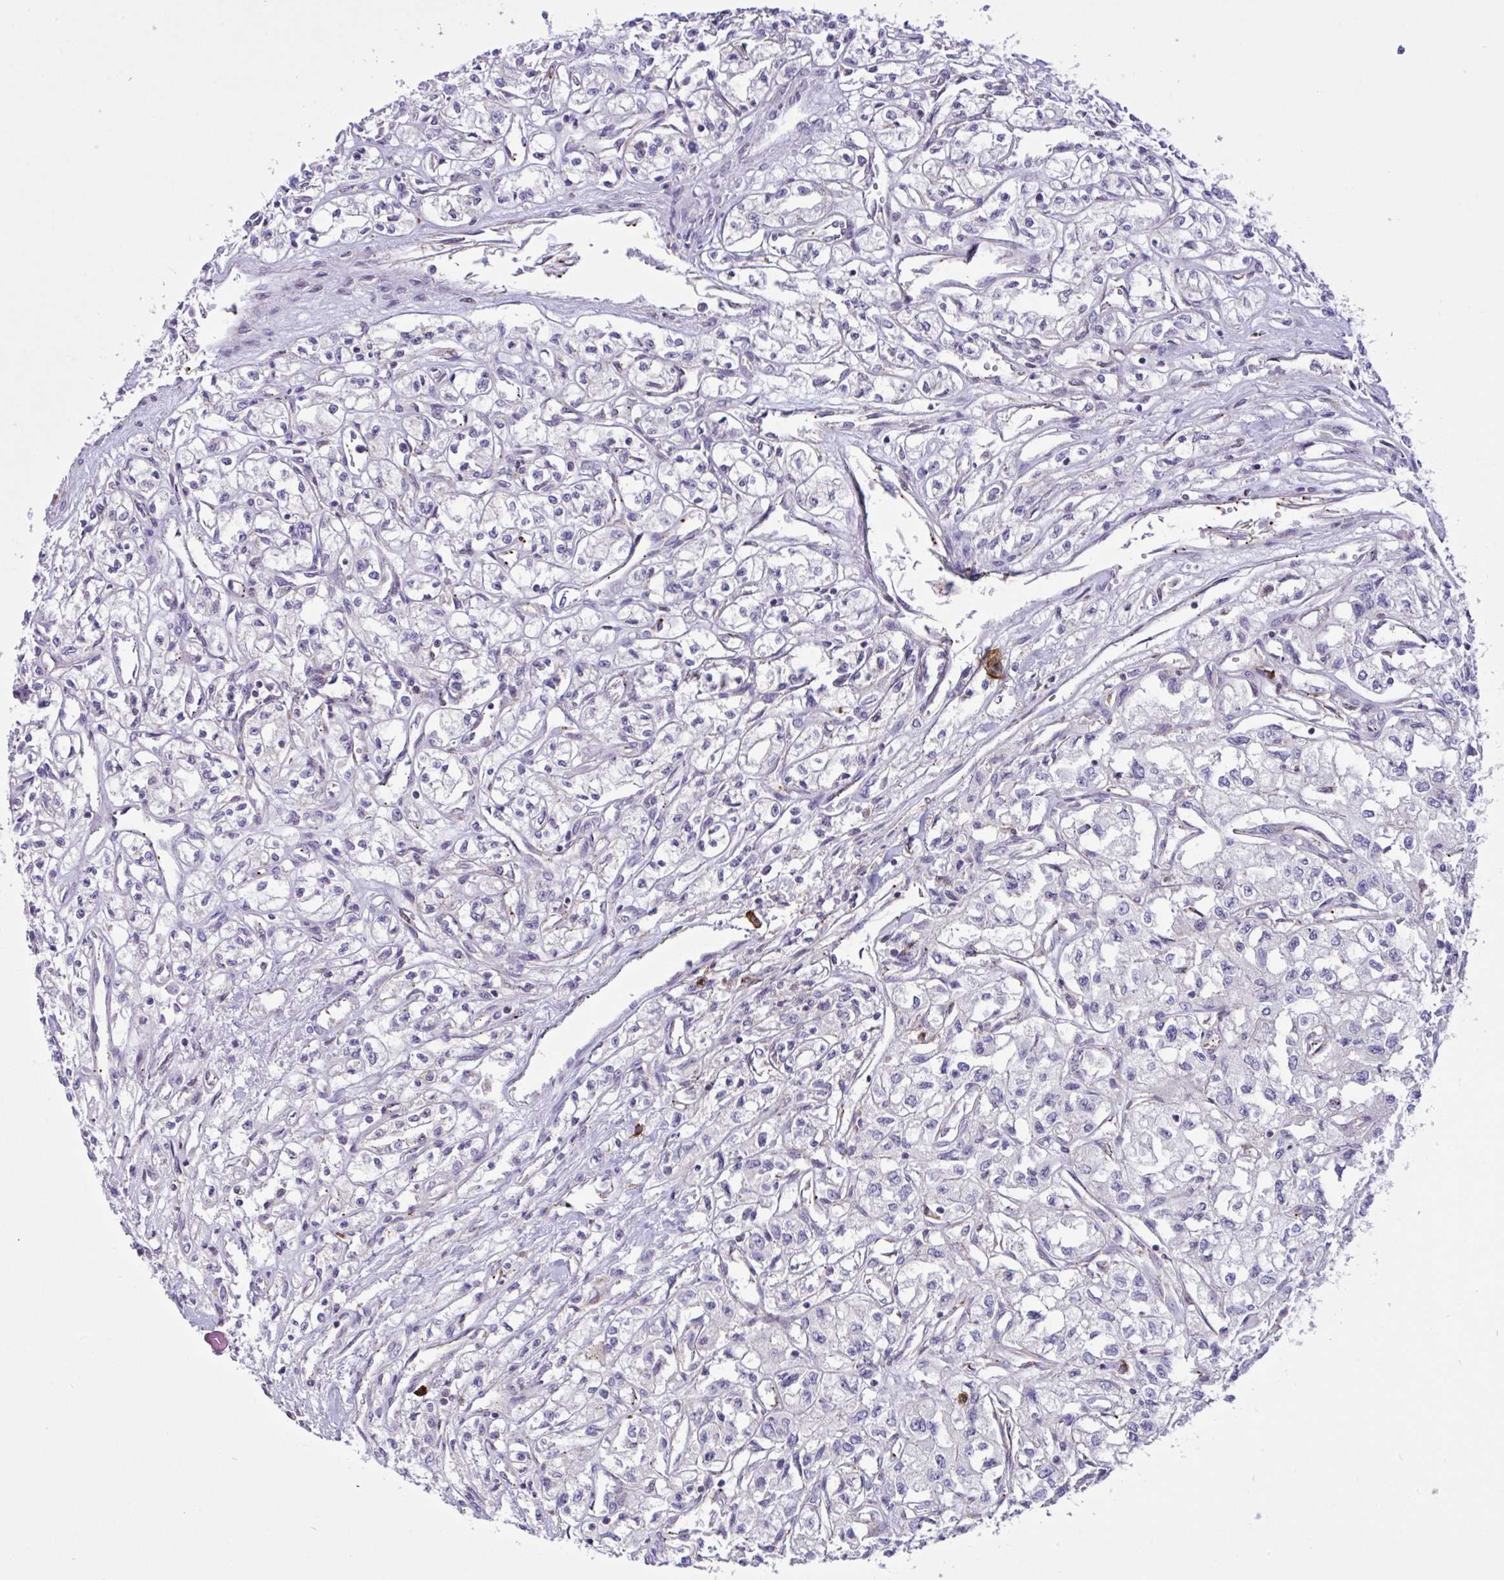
{"staining": {"intensity": "negative", "quantity": "none", "location": "none"}, "tissue": "renal cancer", "cell_type": "Tumor cells", "image_type": "cancer", "snomed": [{"axis": "morphology", "description": "Adenocarcinoma, NOS"}, {"axis": "topography", "description": "Kidney"}], "caption": "Photomicrograph shows no protein positivity in tumor cells of renal cancer tissue.", "gene": "DSC3", "patient": {"sex": "male", "age": 56}}